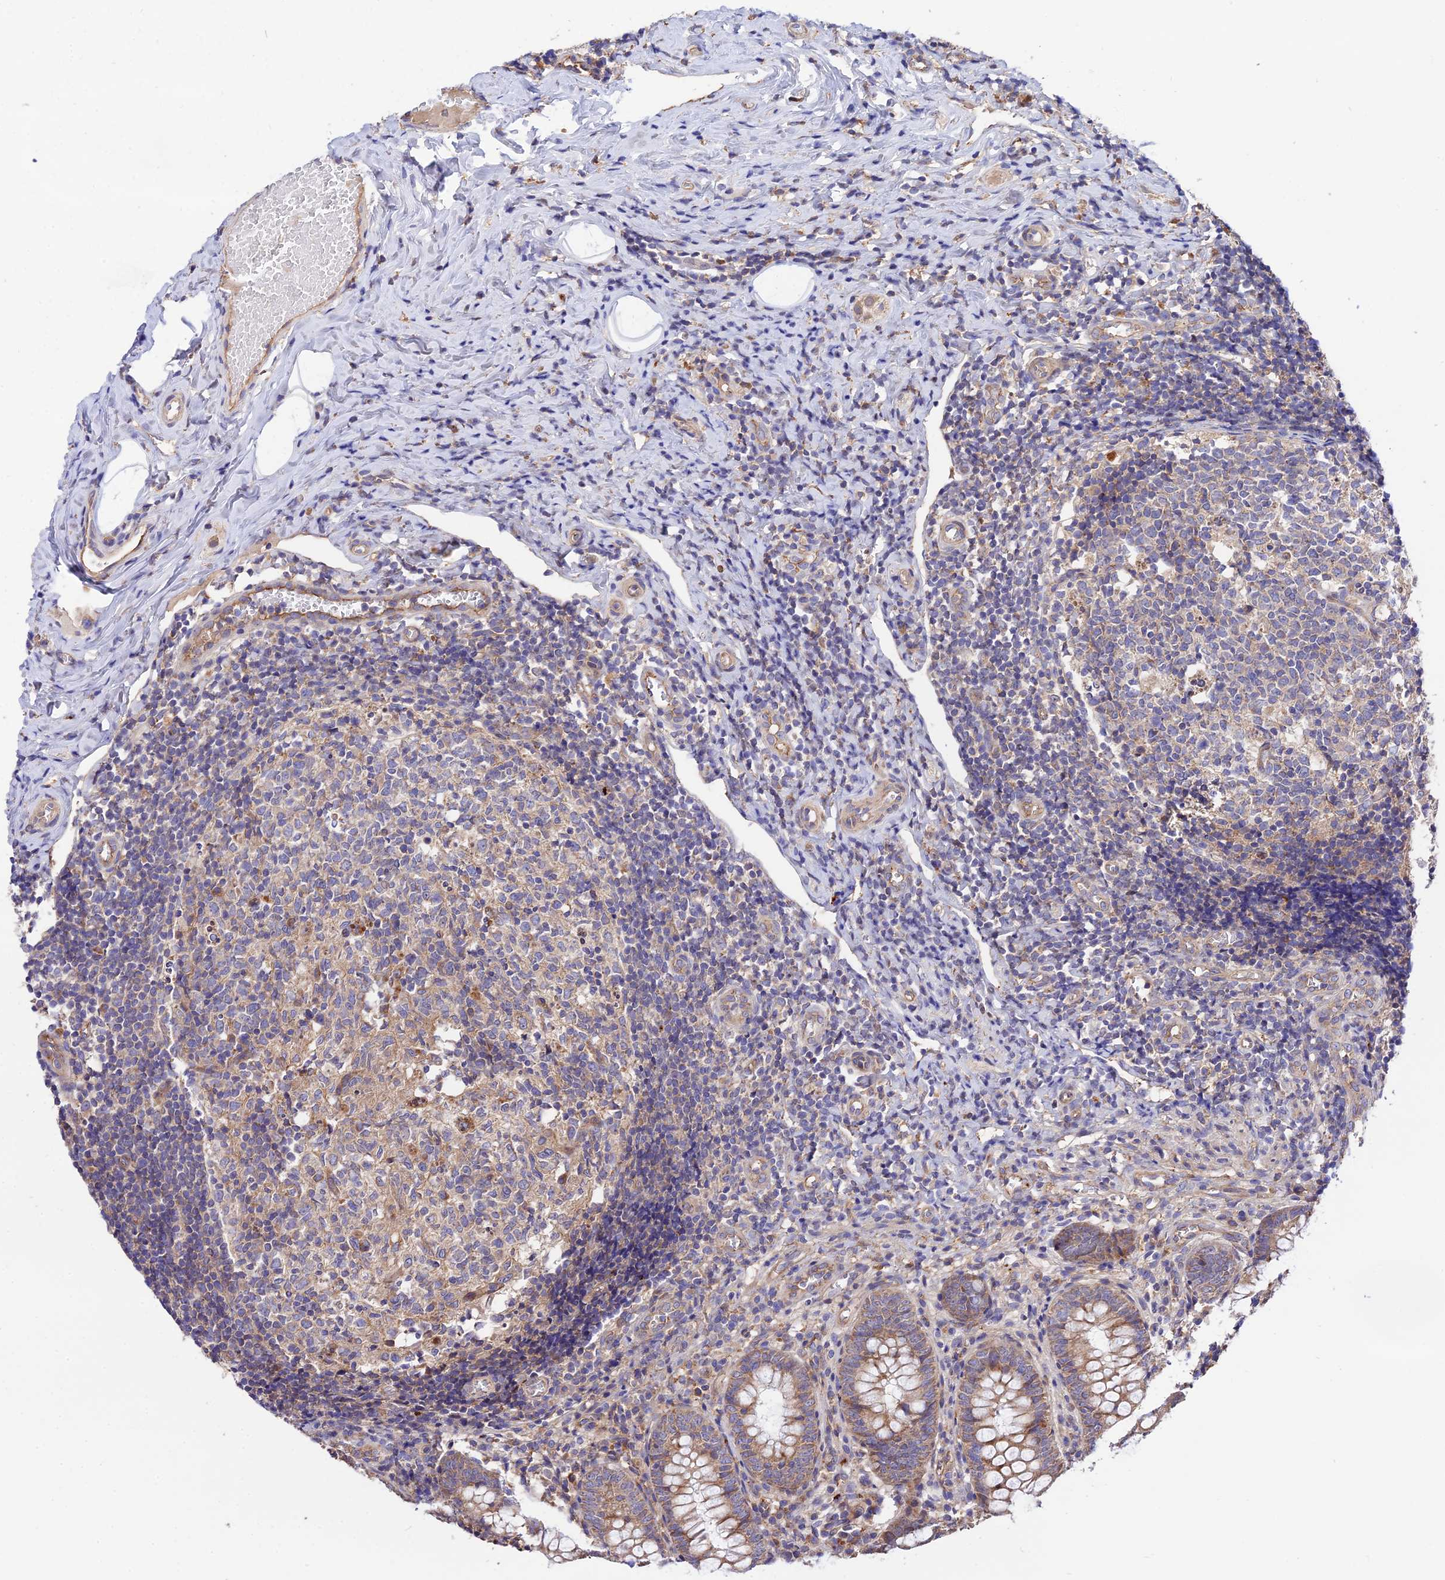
{"staining": {"intensity": "moderate", "quantity": ">75%", "location": "cytoplasmic/membranous"}, "tissue": "appendix", "cell_type": "Glandular cells", "image_type": "normal", "snomed": [{"axis": "morphology", "description": "Normal tissue, NOS"}, {"axis": "topography", "description": "Appendix"}], "caption": "The micrograph reveals immunohistochemical staining of normal appendix. There is moderate cytoplasmic/membranous expression is seen in approximately >75% of glandular cells. The protein is shown in brown color, while the nuclei are stained blue.", "gene": "CDC37L1", "patient": {"sex": "male", "age": 8}}